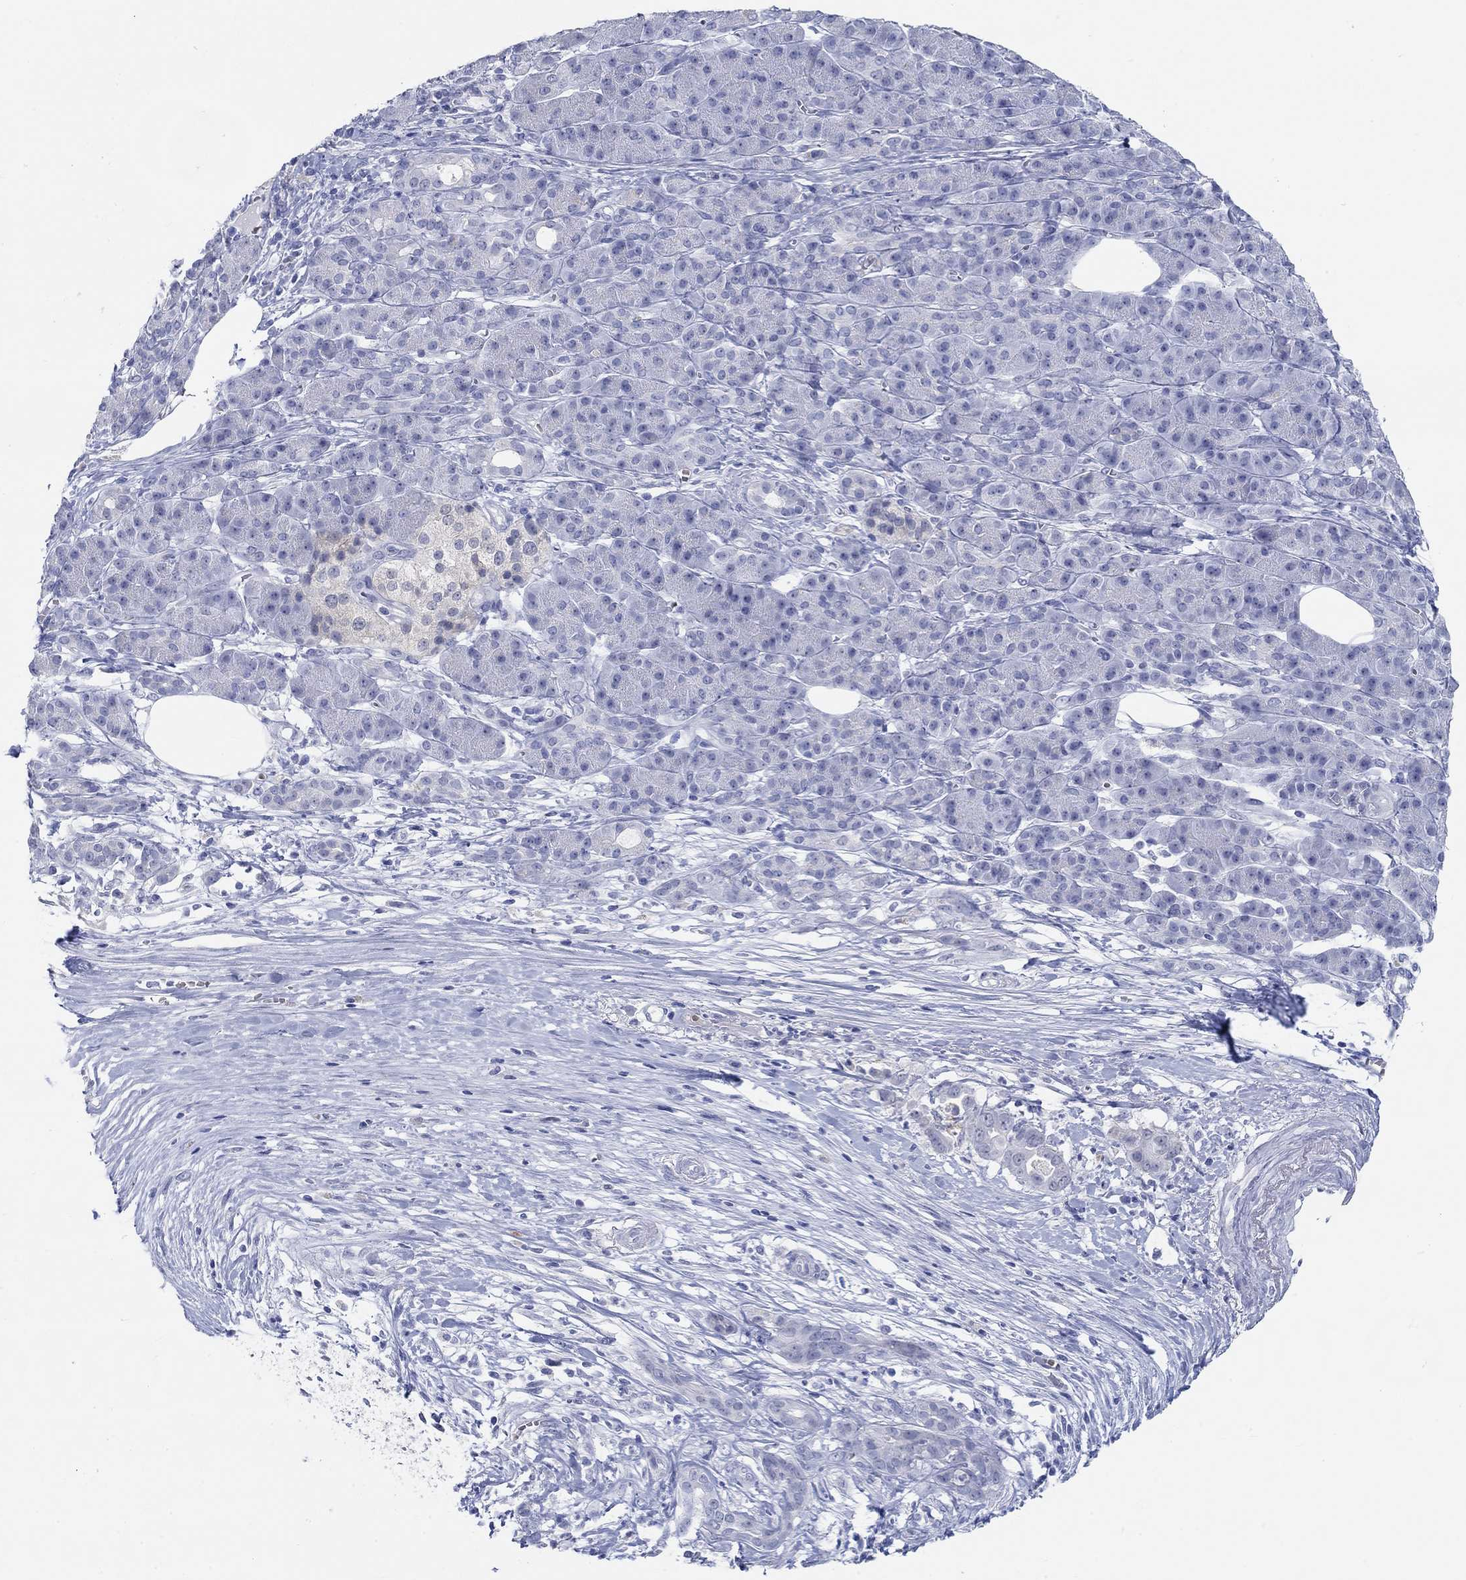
{"staining": {"intensity": "negative", "quantity": "none", "location": "none"}, "tissue": "pancreatic cancer", "cell_type": "Tumor cells", "image_type": "cancer", "snomed": [{"axis": "morphology", "description": "Adenocarcinoma, NOS"}, {"axis": "topography", "description": "Pancreas"}], "caption": "Immunohistochemical staining of human pancreatic cancer (adenocarcinoma) demonstrates no significant expression in tumor cells.", "gene": "GRIA3", "patient": {"sex": "male", "age": 61}}